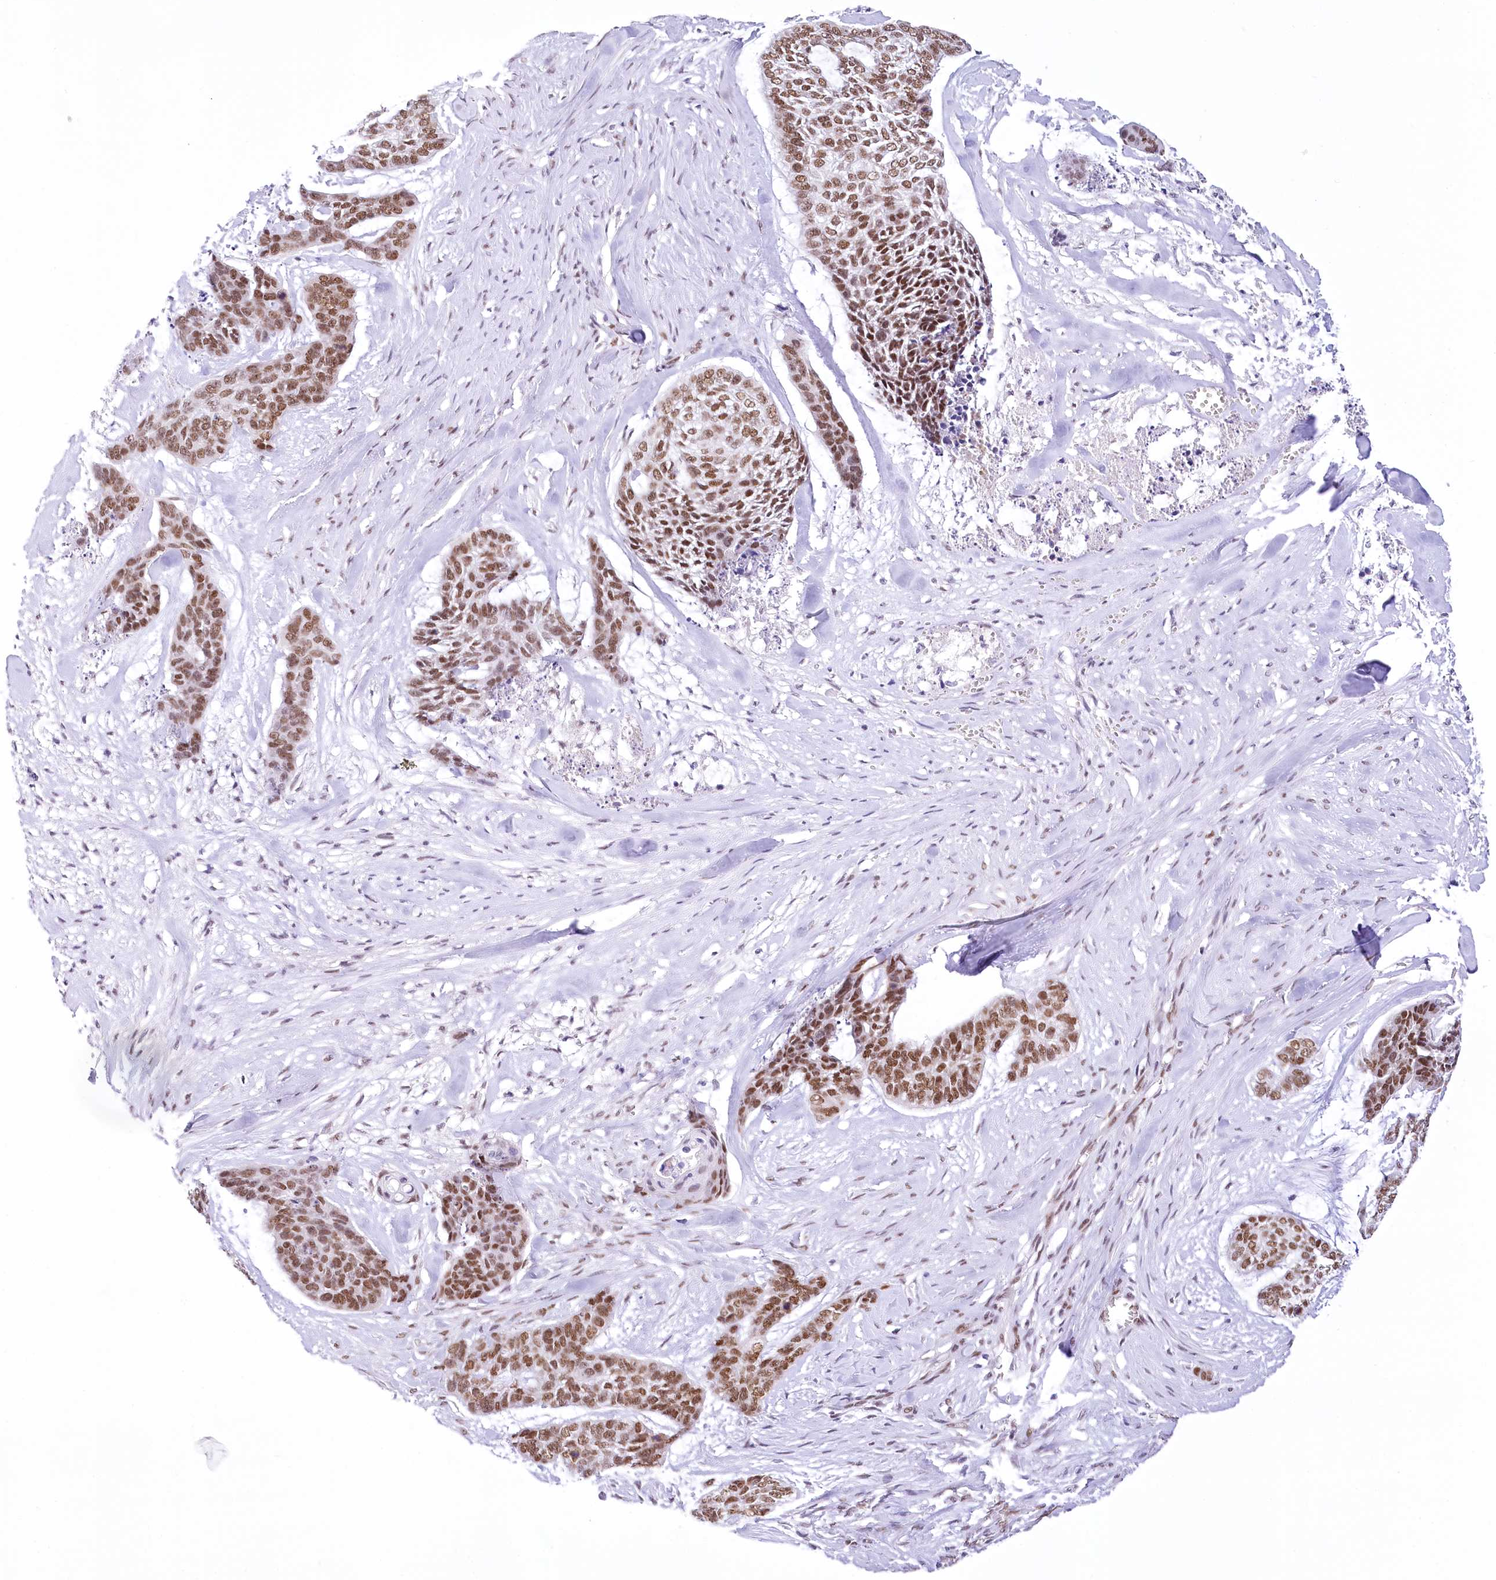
{"staining": {"intensity": "moderate", "quantity": ">75%", "location": "nuclear"}, "tissue": "skin cancer", "cell_type": "Tumor cells", "image_type": "cancer", "snomed": [{"axis": "morphology", "description": "Basal cell carcinoma"}, {"axis": "topography", "description": "Skin"}], "caption": "Brown immunohistochemical staining in skin basal cell carcinoma shows moderate nuclear staining in about >75% of tumor cells. Using DAB (brown) and hematoxylin (blue) stains, captured at high magnification using brightfield microscopy.", "gene": "HNRNPA0", "patient": {"sex": "female", "age": 64}}